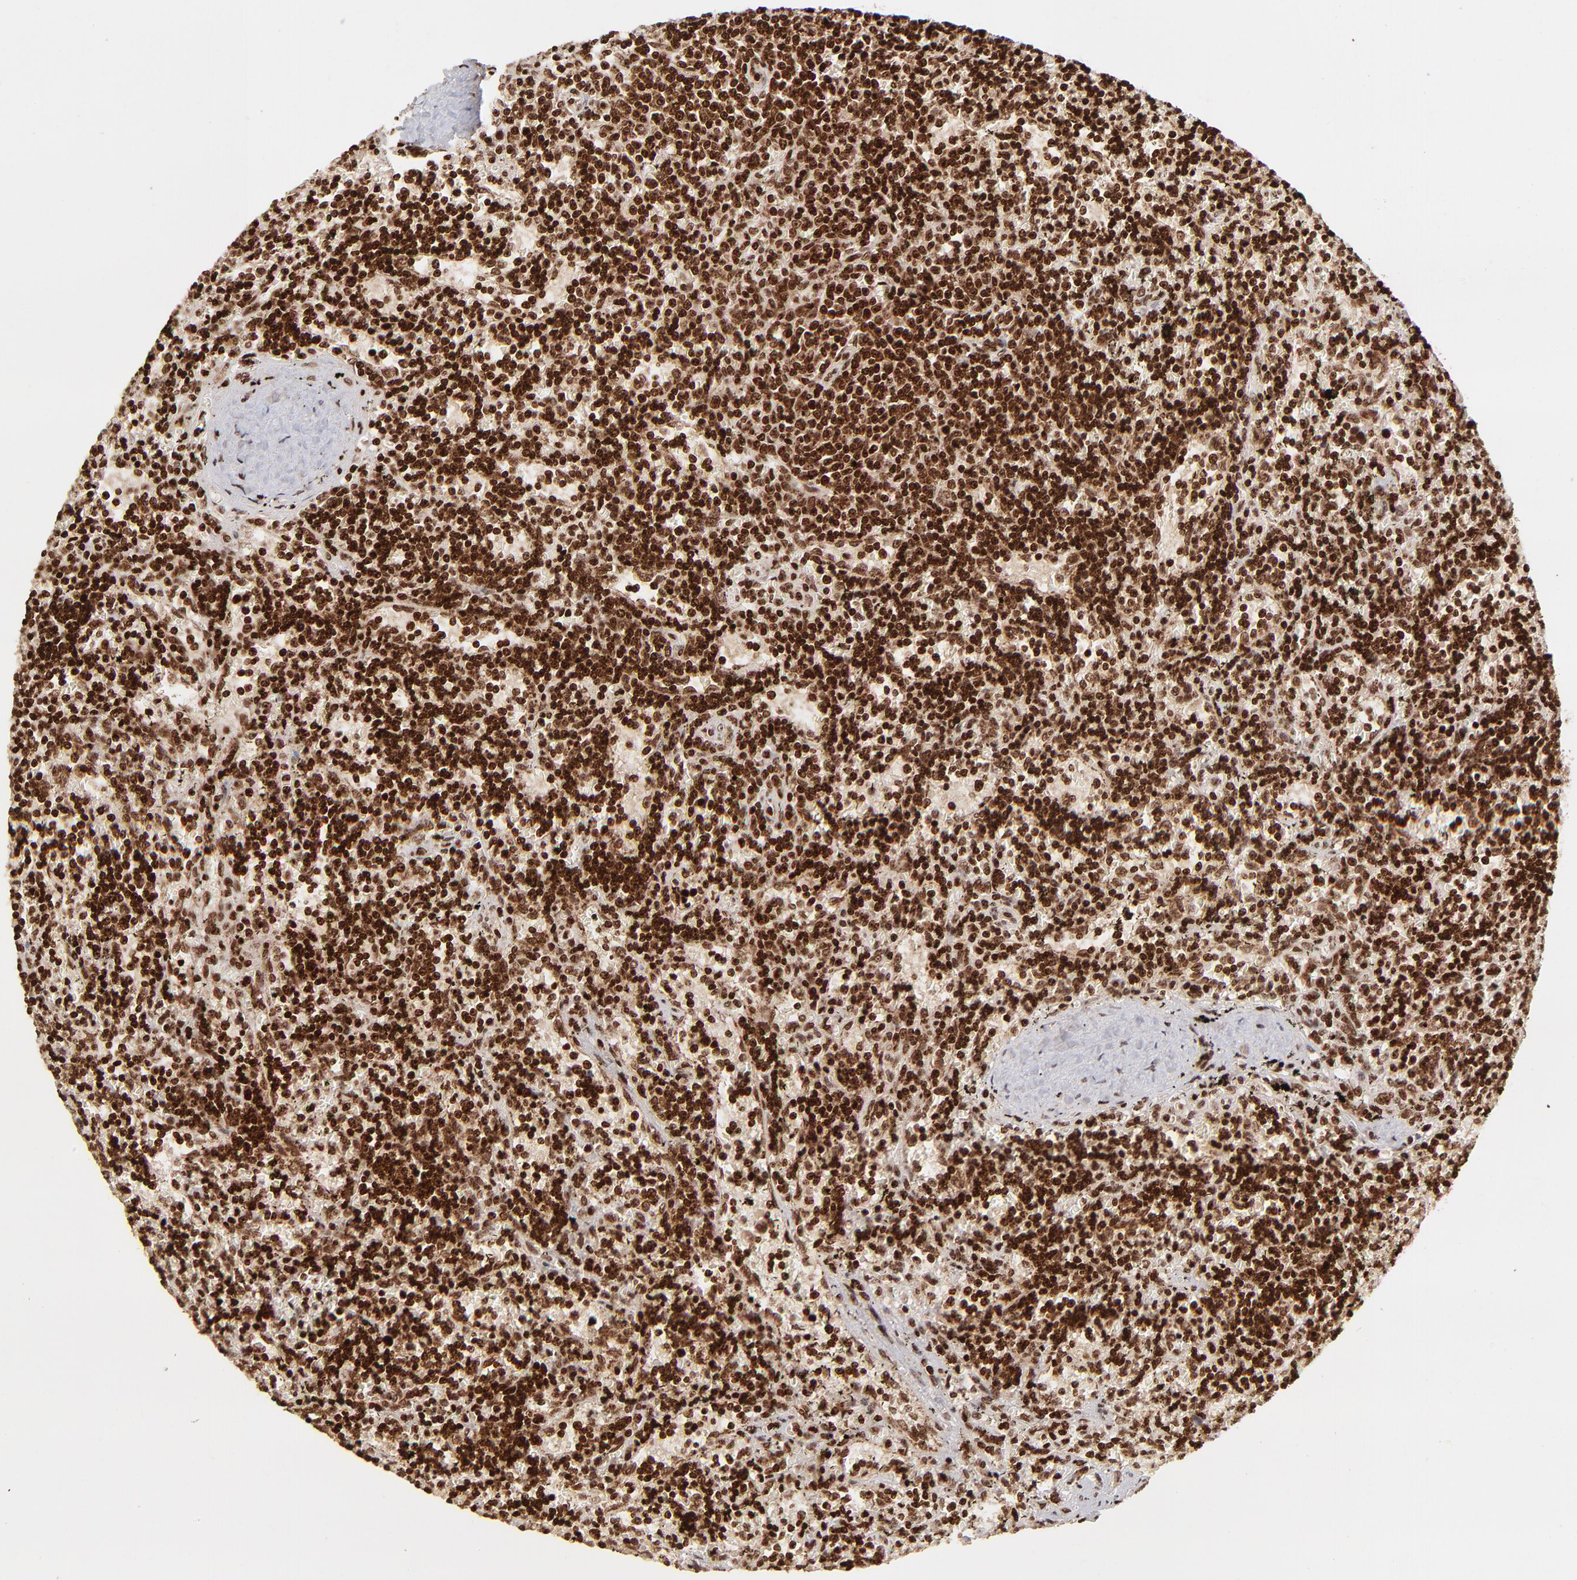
{"staining": {"intensity": "strong", "quantity": ">75%", "location": "nuclear"}, "tissue": "lymphoma", "cell_type": "Tumor cells", "image_type": "cancer", "snomed": [{"axis": "morphology", "description": "Malignant lymphoma, non-Hodgkin's type, Low grade"}, {"axis": "topography", "description": "Spleen"}], "caption": "An IHC image of neoplastic tissue is shown. Protein staining in brown highlights strong nuclear positivity in lymphoma within tumor cells. (brown staining indicates protein expression, while blue staining denotes nuclei).", "gene": "MED15", "patient": {"sex": "male", "age": 60}}